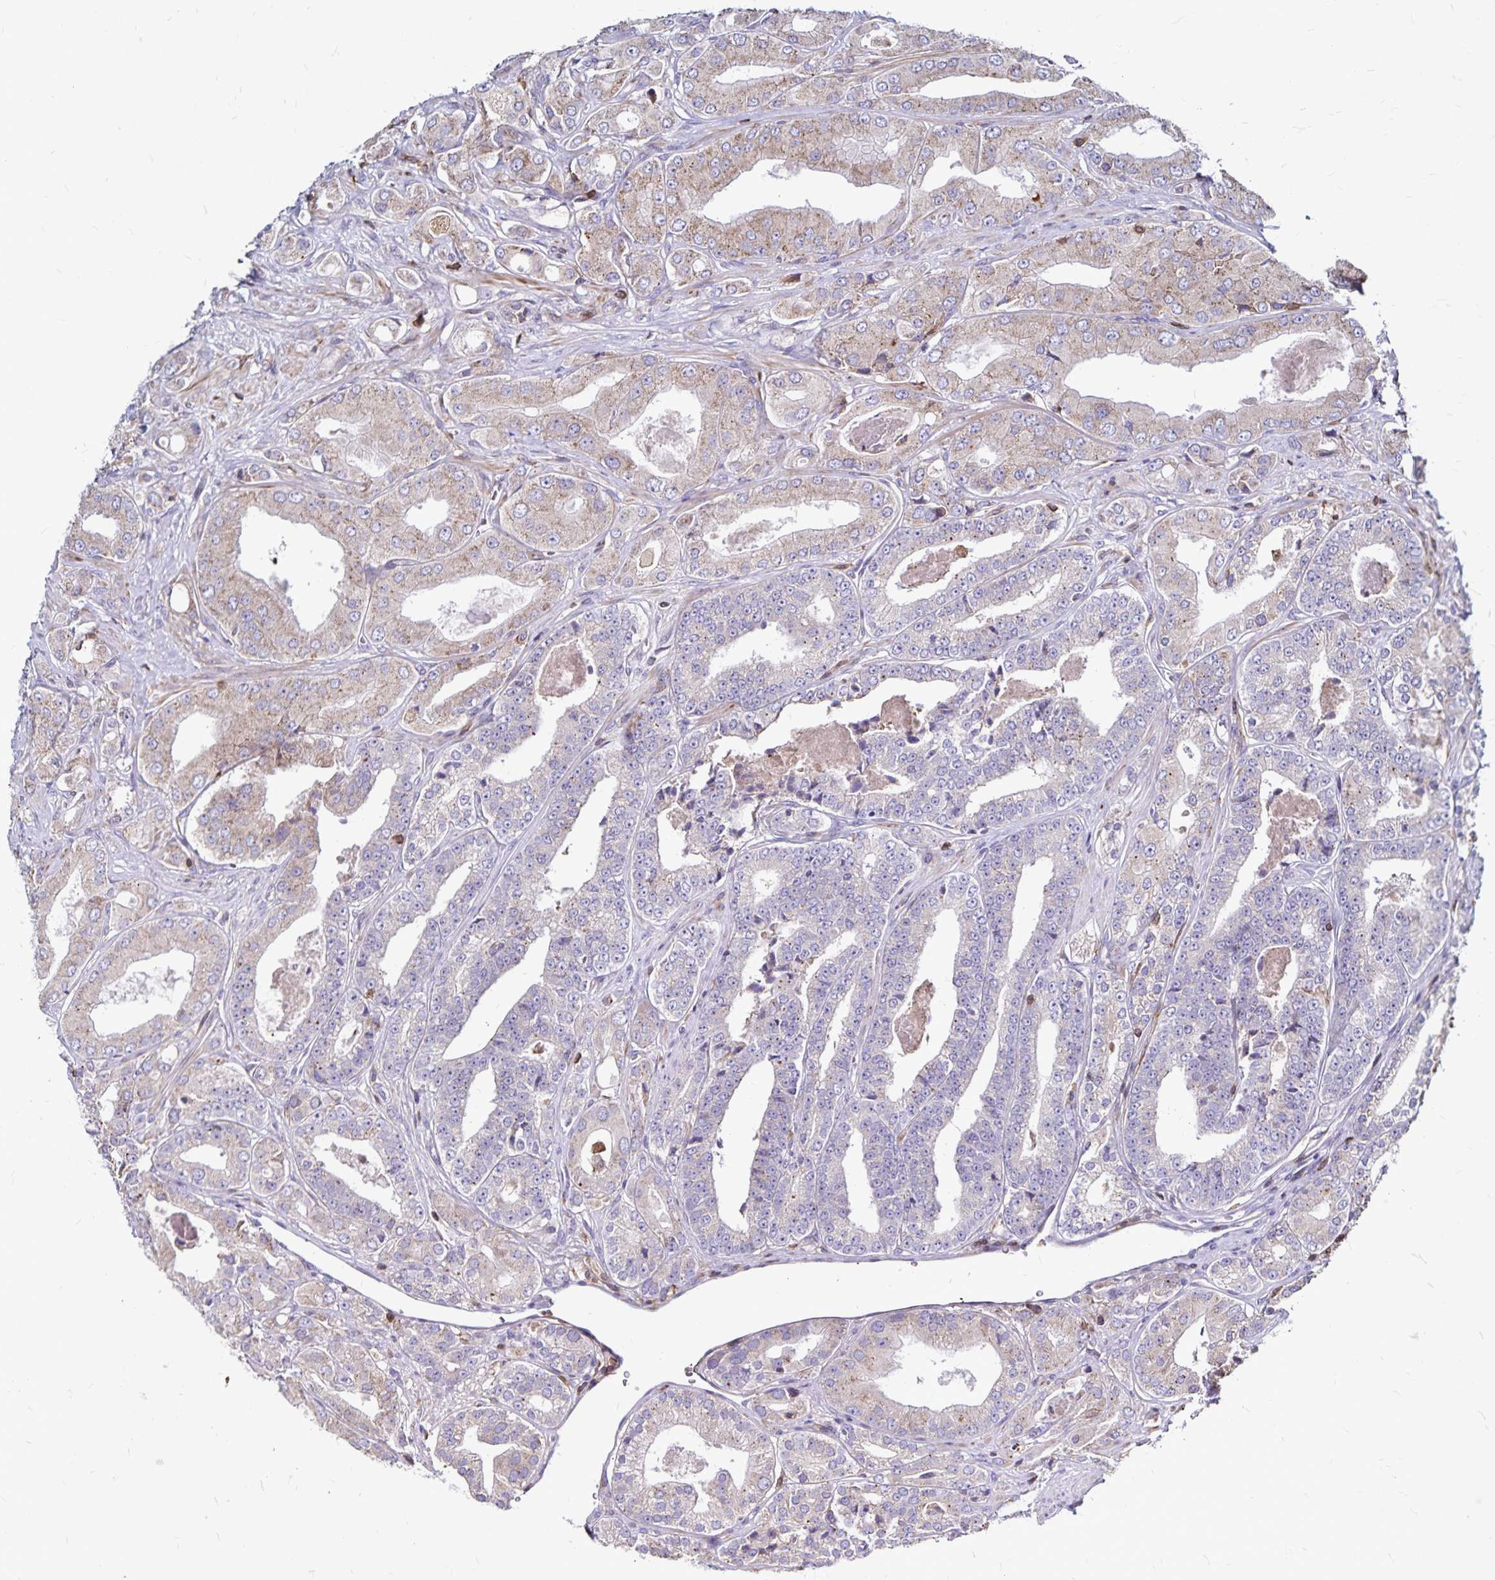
{"staining": {"intensity": "moderate", "quantity": "25%-75%", "location": "cytoplasmic/membranous"}, "tissue": "prostate cancer", "cell_type": "Tumor cells", "image_type": "cancer", "snomed": [{"axis": "morphology", "description": "Adenocarcinoma, Low grade"}, {"axis": "topography", "description": "Prostate"}], "caption": "IHC photomicrograph of prostate cancer (adenocarcinoma (low-grade)) stained for a protein (brown), which demonstrates medium levels of moderate cytoplasmic/membranous expression in about 25%-75% of tumor cells.", "gene": "NAGPA", "patient": {"sex": "male", "age": 60}}